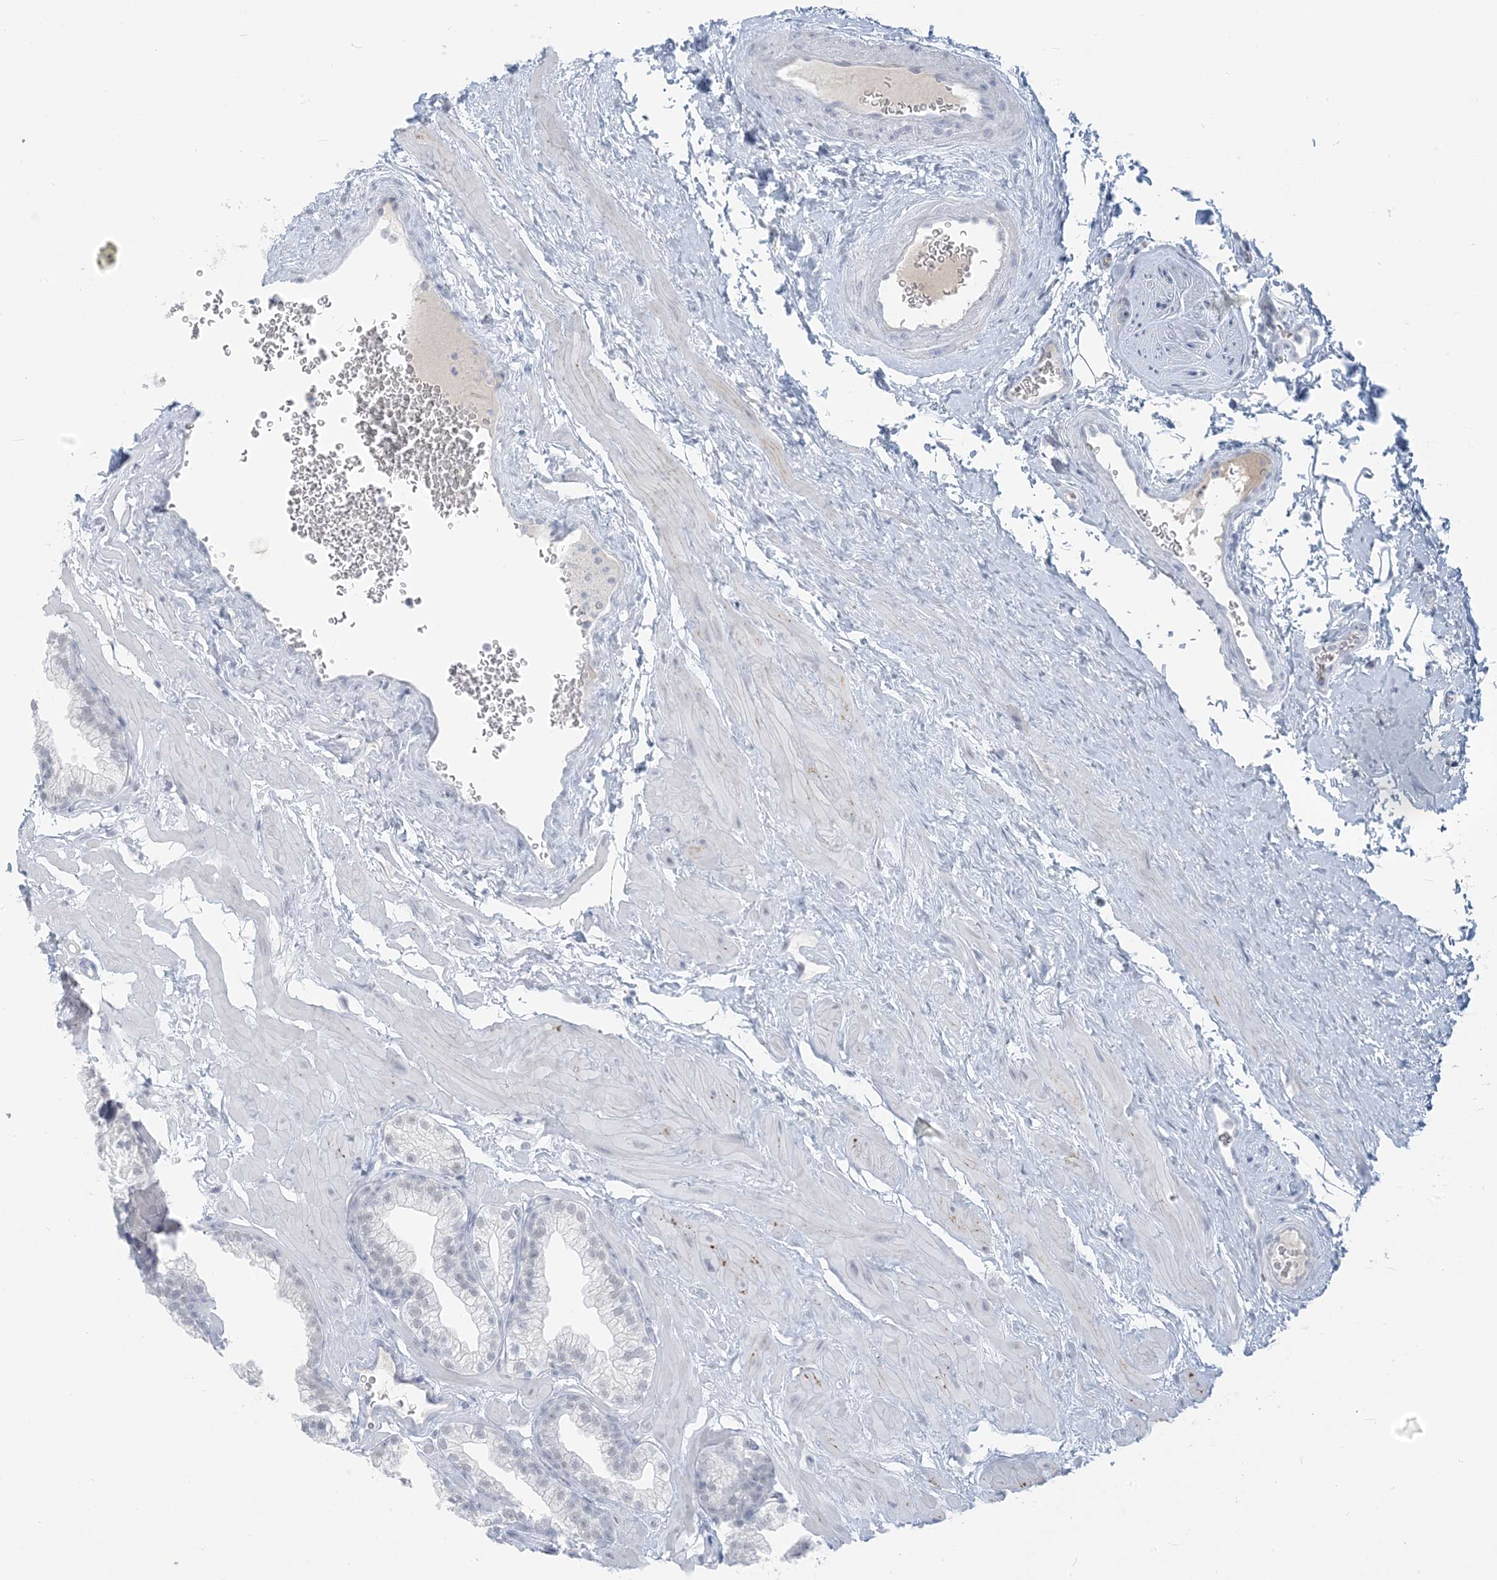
{"staining": {"intensity": "negative", "quantity": "none", "location": "none"}, "tissue": "prostate", "cell_type": "Glandular cells", "image_type": "normal", "snomed": [{"axis": "morphology", "description": "Normal tissue, NOS"}, {"axis": "morphology", "description": "Urothelial carcinoma, Low grade"}, {"axis": "topography", "description": "Urinary bladder"}, {"axis": "topography", "description": "Prostate"}], "caption": "There is no significant staining in glandular cells of prostate.", "gene": "SCML1", "patient": {"sex": "male", "age": 60}}